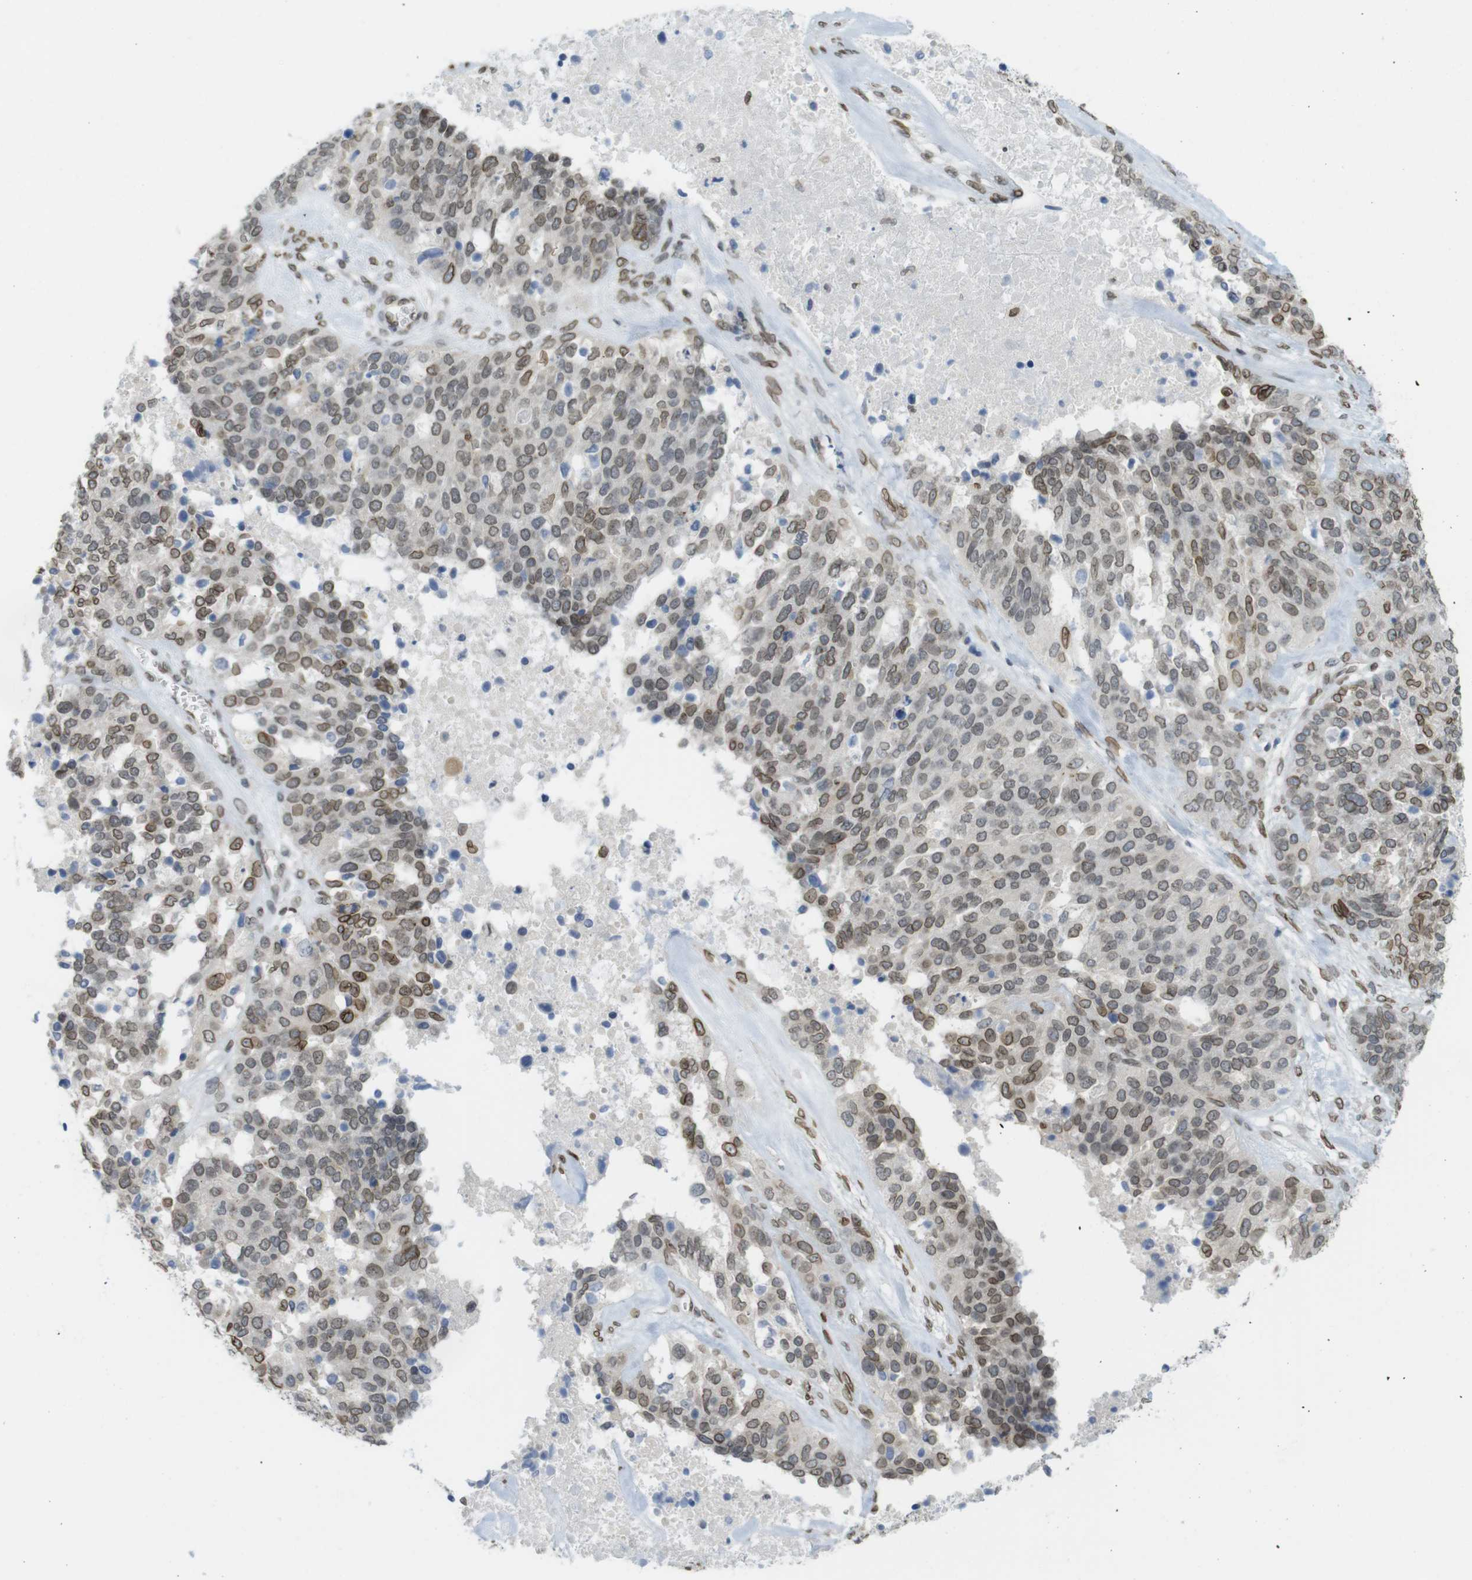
{"staining": {"intensity": "moderate", "quantity": "25%-75%", "location": "cytoplasmic/membranous,nuclear"}, "tissue": "ovarian cancer", "cell_type": "Tumor cells", "image_type": "cancer", "snomed": [{"axis": "morphology", "description": "Cystadenocarcinoma, serous, NOS"}, {"axis": "topography", "description": "Ovary"}], "caption": "A brown stain shows moderate cytoplasmic/membranous and nuclear staining of a protein in human ovarian cancer (serous cystadenocarcinoma) tumor cells.", "gene": "ARL6IP6", "patient": {"sex": "female", "age": 44}}